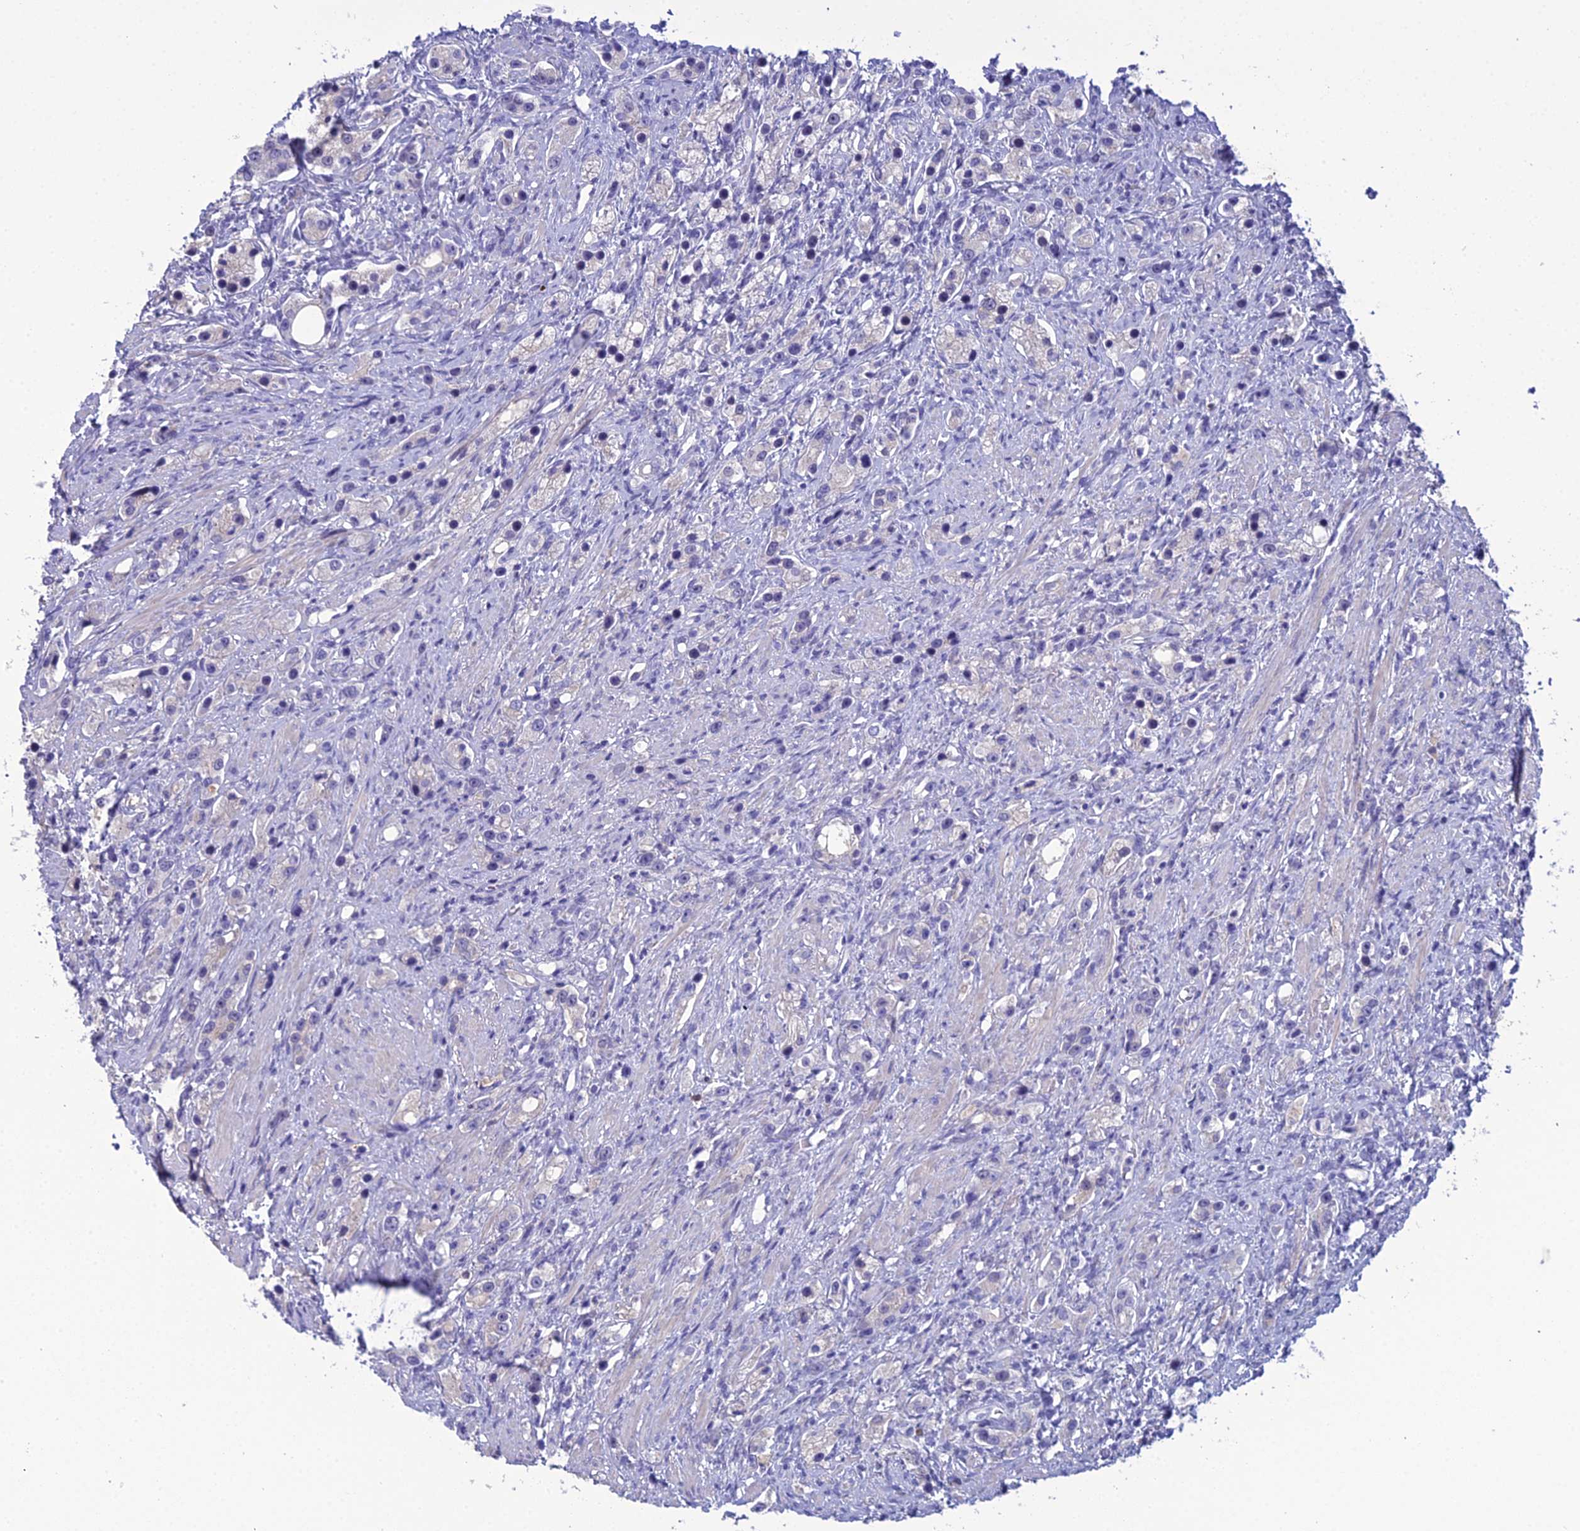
{"staining": {"intensity": "negative", "quantity": "none", "location": "none"}, "tissue": "prostate cancer", "cell_type": "Tumor cells", "image_type": "cancer", "snomed": [{"axis": "morphology", "description": "Adenocarcinoma, High grade"}, {"axis": "topography", "description": "Prostate"}], "caption": "Human prostate cancer stained for a protein using IHC exhibits no positivity in tumor cells.", "gene": "CRB2", "patient": {"sex": "male", "age": 63}}